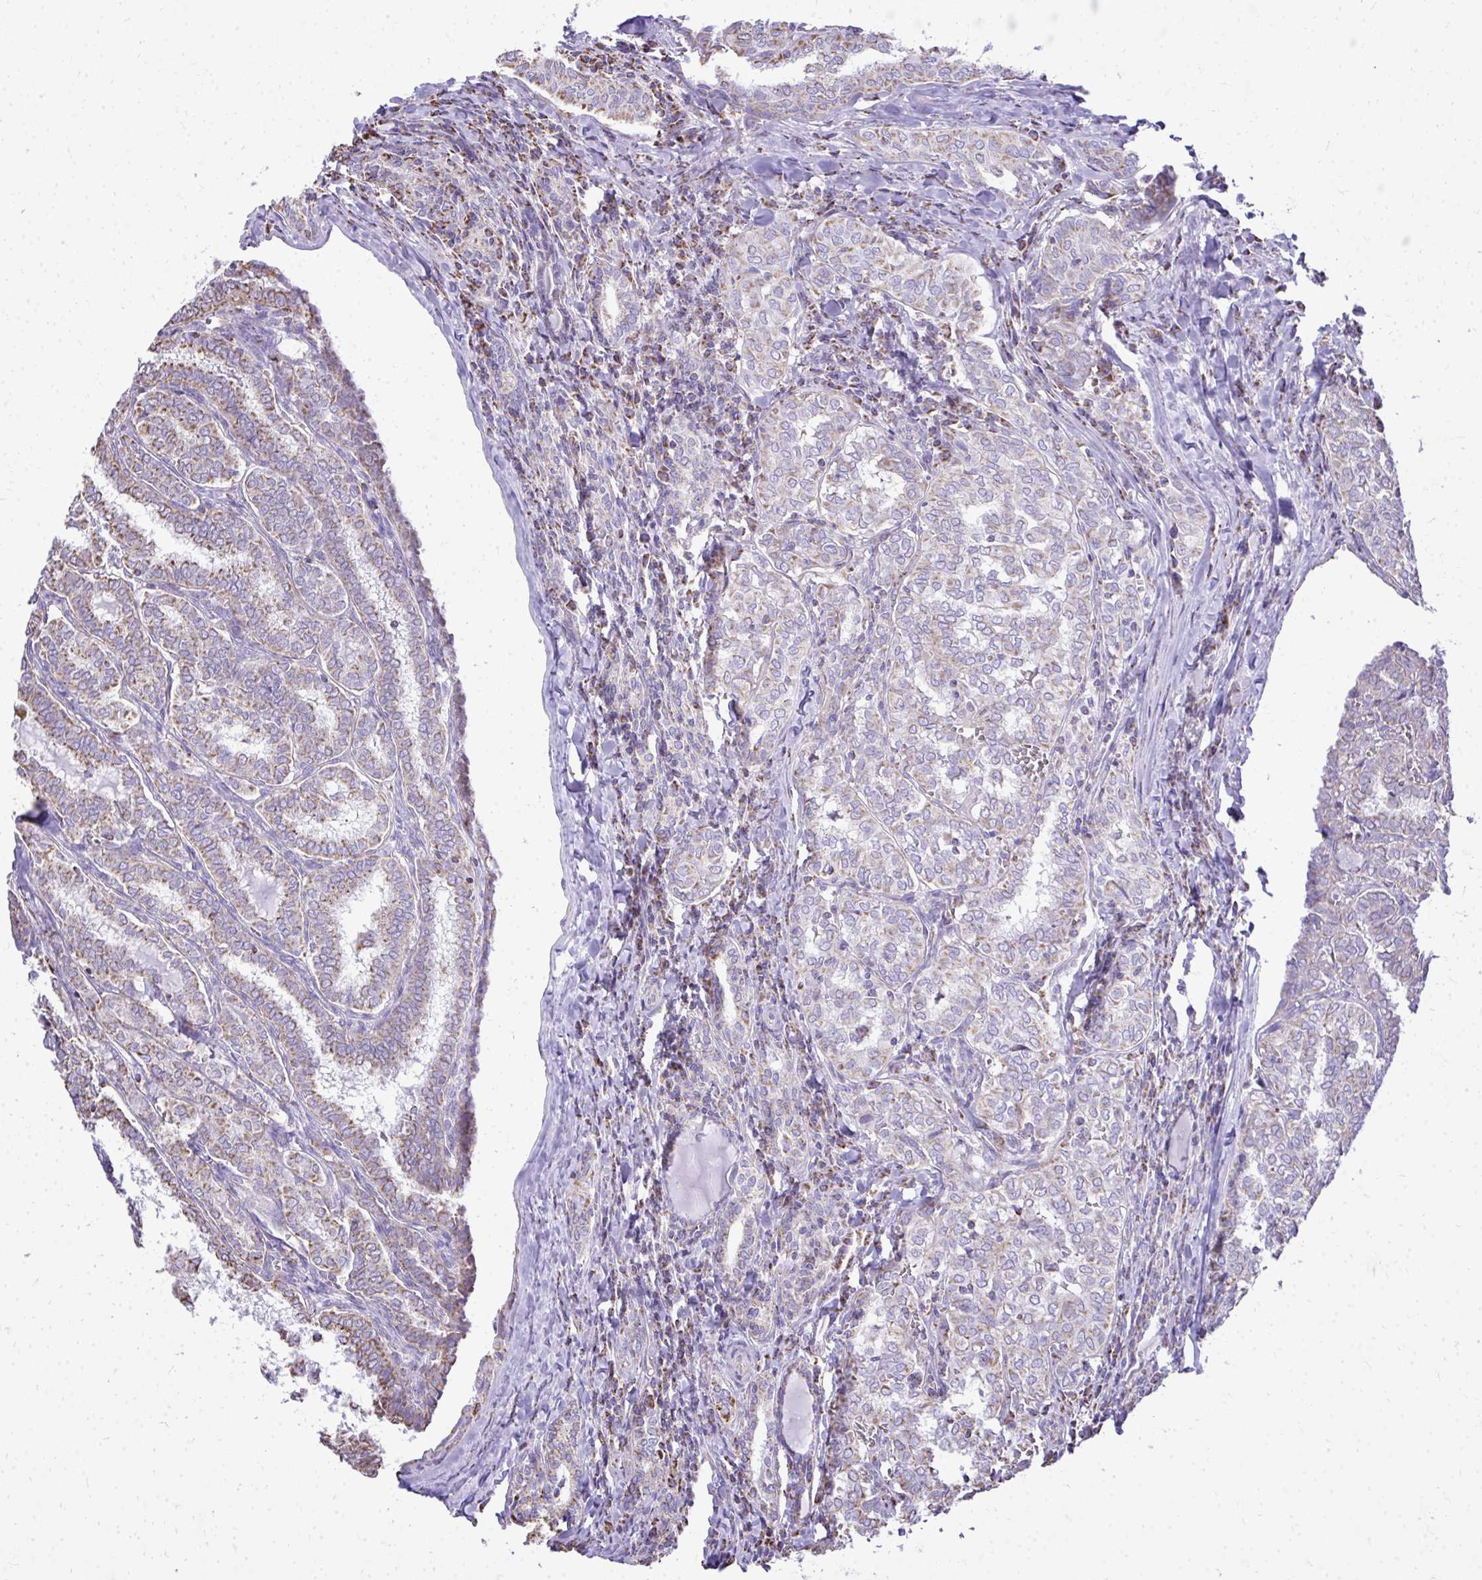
{"staining": {"intensity": "weak", "quantity": "25%-75%", "location": "cytoplasmic/membranous"}, "tissue": "thyroid cancer", "cell_type": "Tumor cells", "image_type": "cancer", "snomed": [{"axis": "morphology", "description": "Papillary adenocarcinoma, NOS"}, {"axis": "topography", "description": "Thyroid gland"}], "caption": "IHC of human thyroid cancer (papillary adenocarcinoma) demonstrates low levels of weak cytoplasmic/membranous staining in approximately 25%-75% of tumor cells. Using DAB (3,3'-diaminobenzidine) (brown) and hematoxylin (blue) stains, captured at high magnification using brightfield microscopy.", "gene": "MPZL2", "patient": {"sex": "female", "age": 30}}